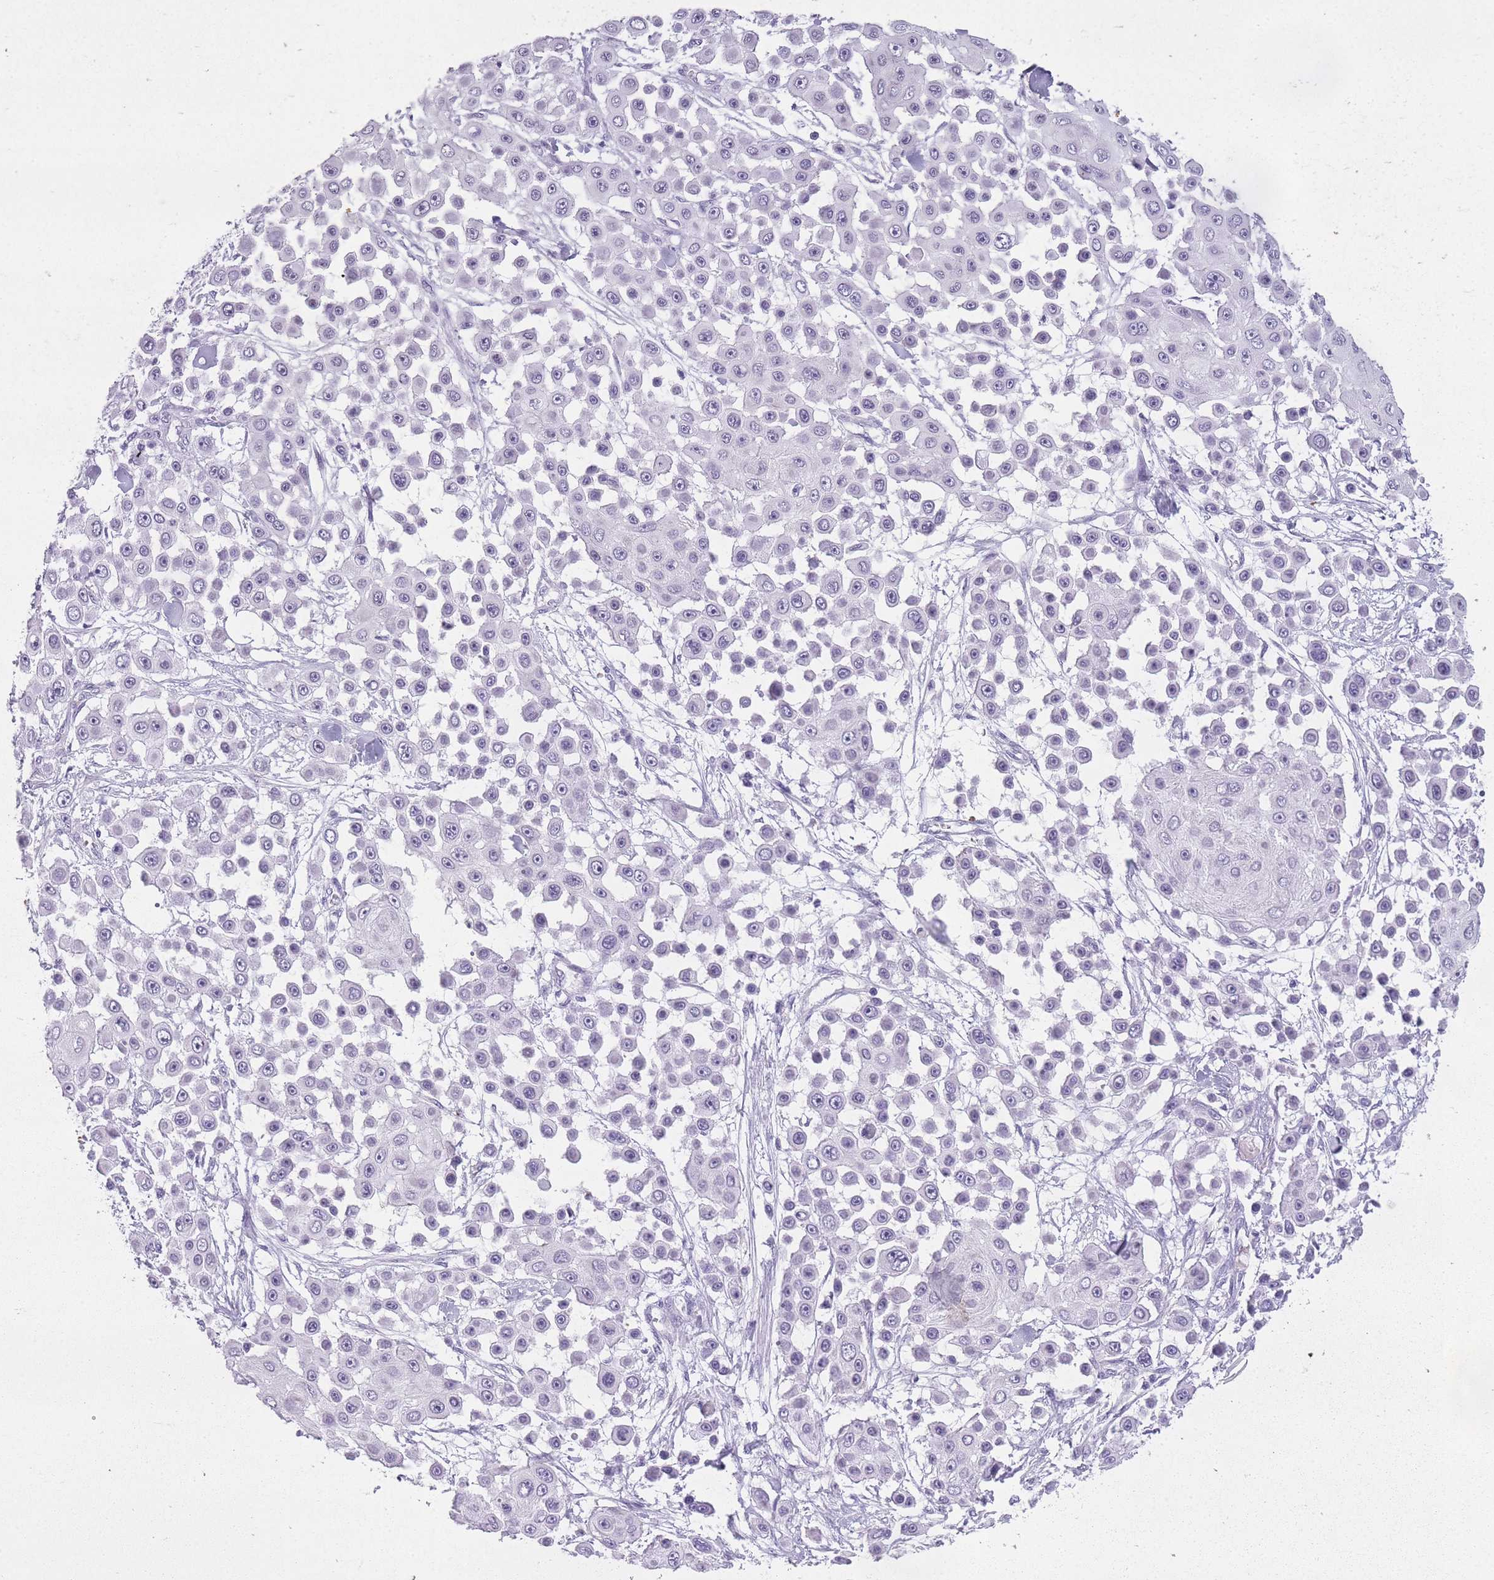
{"staining": {"intensity": "negative", "quantity": "none", "location": "none"}, "tissue": "skin cancer", "cell_type": "Tumor cells", "image_type": "cancer", "snomed": [{"axis": "morphology", "description": "Squamous cell carcinoma, NOS"}, {"axis": "topography", "description": "Skin"}], "caption": "A high-resolution histopathology image shows IHC staining of skin cancer, which displays no significant staining in tumor cells.", "gene": "GOLGA6D", "patient": {"sex": "male", "age": 67}}